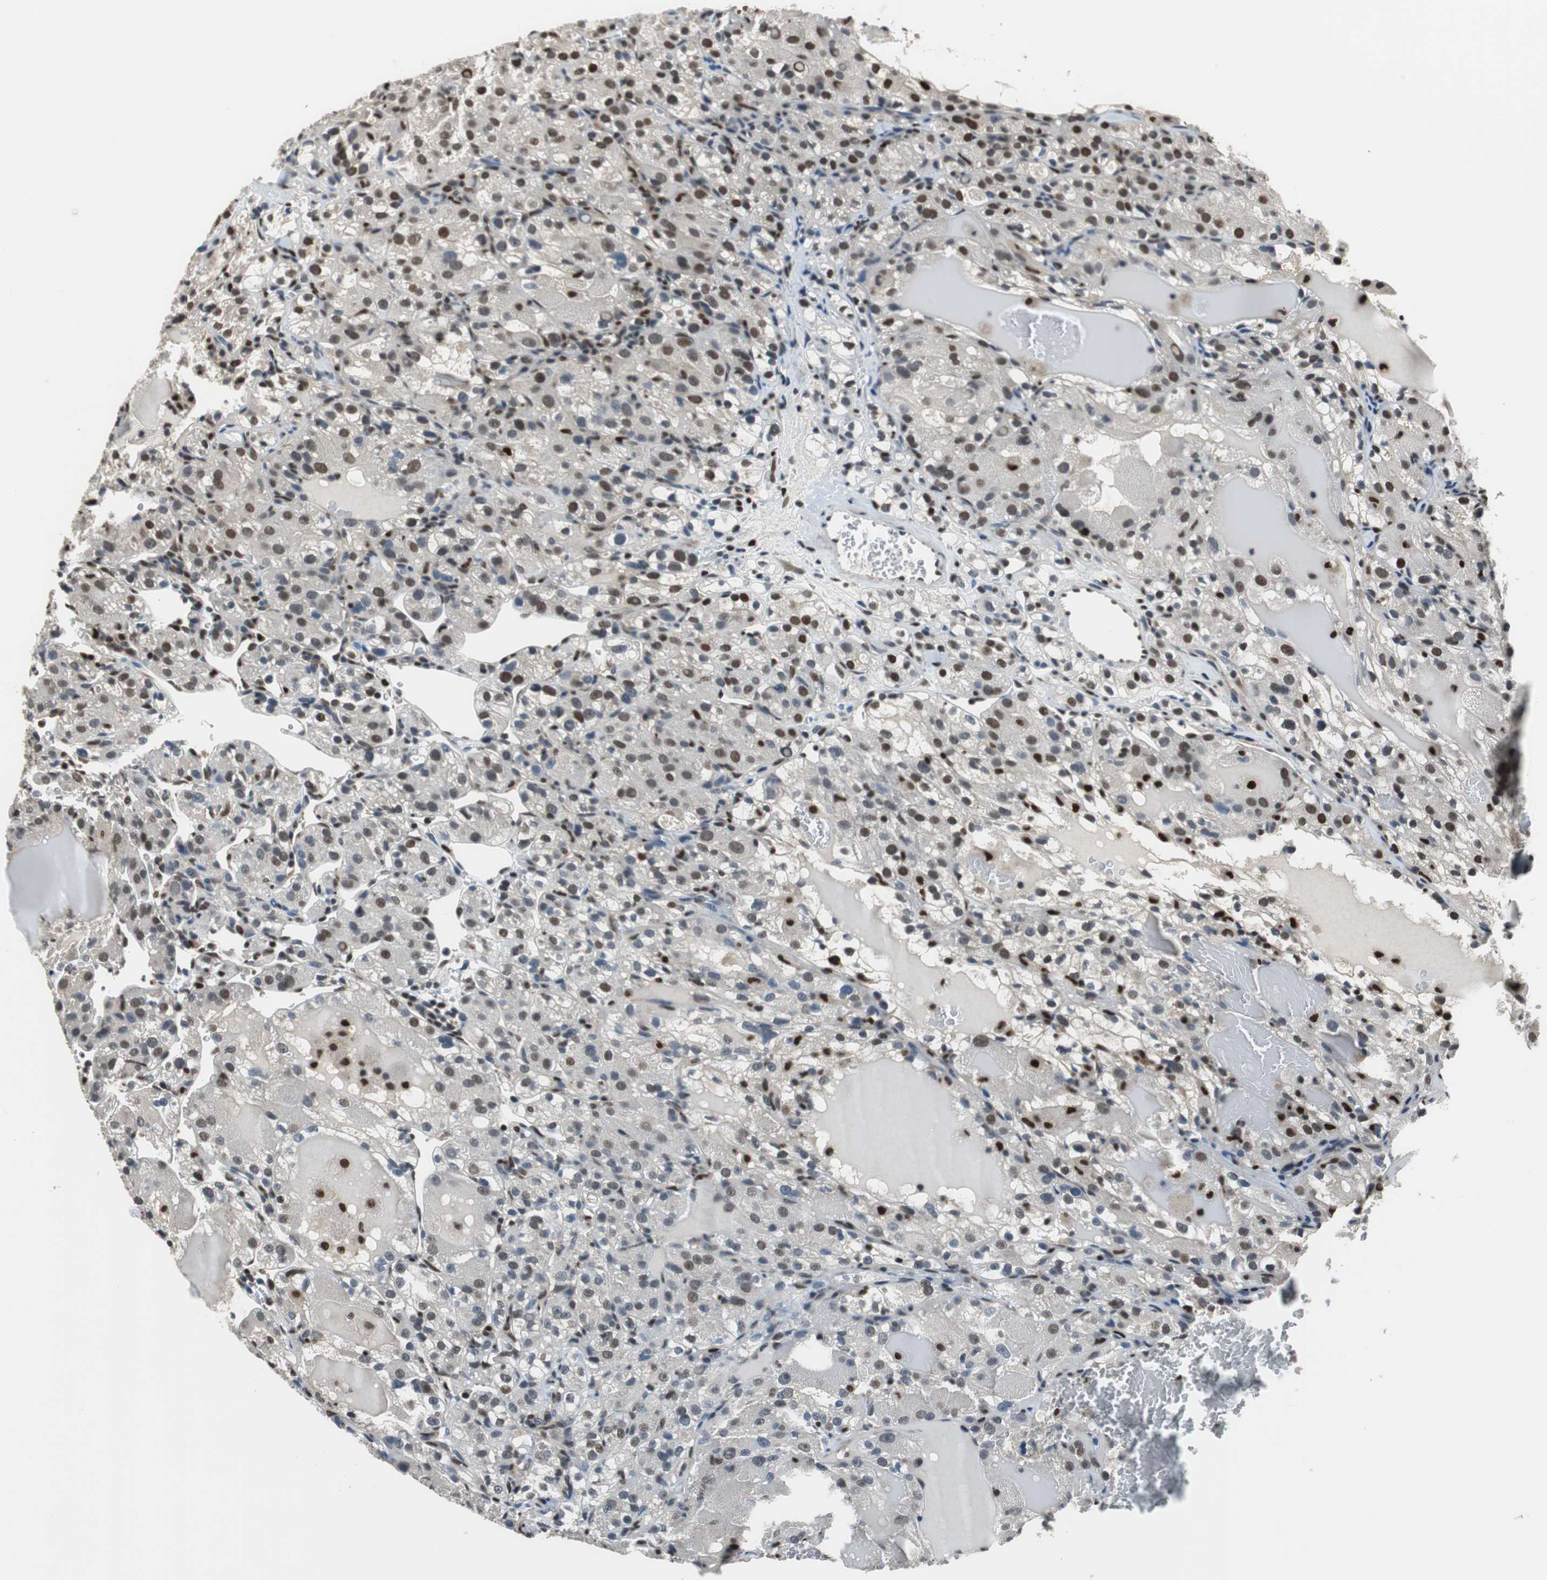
{"staining": {"intensity": "weak", "quantity": "25%-75%", "location": "nuclear"}, "tissue": "renal cancer", "cell_type": "Tumor cells", "image_type": "cancer", "snomed": [{"axis": "morphology", "description": "Normal tissue, NOS"}, {"axis": "morphology", "description": "Adenocarcinoma, NOS"}, {"axis": "topography", "description": "Kidney"}], "caption": "Weak nuclear staining for a protein is identified in approximately 25%-75% of tumor cells of renal cancer using immunohistochemistry.", "gene": "MAFB", "patient": {"sex": "male", "age": 61}}